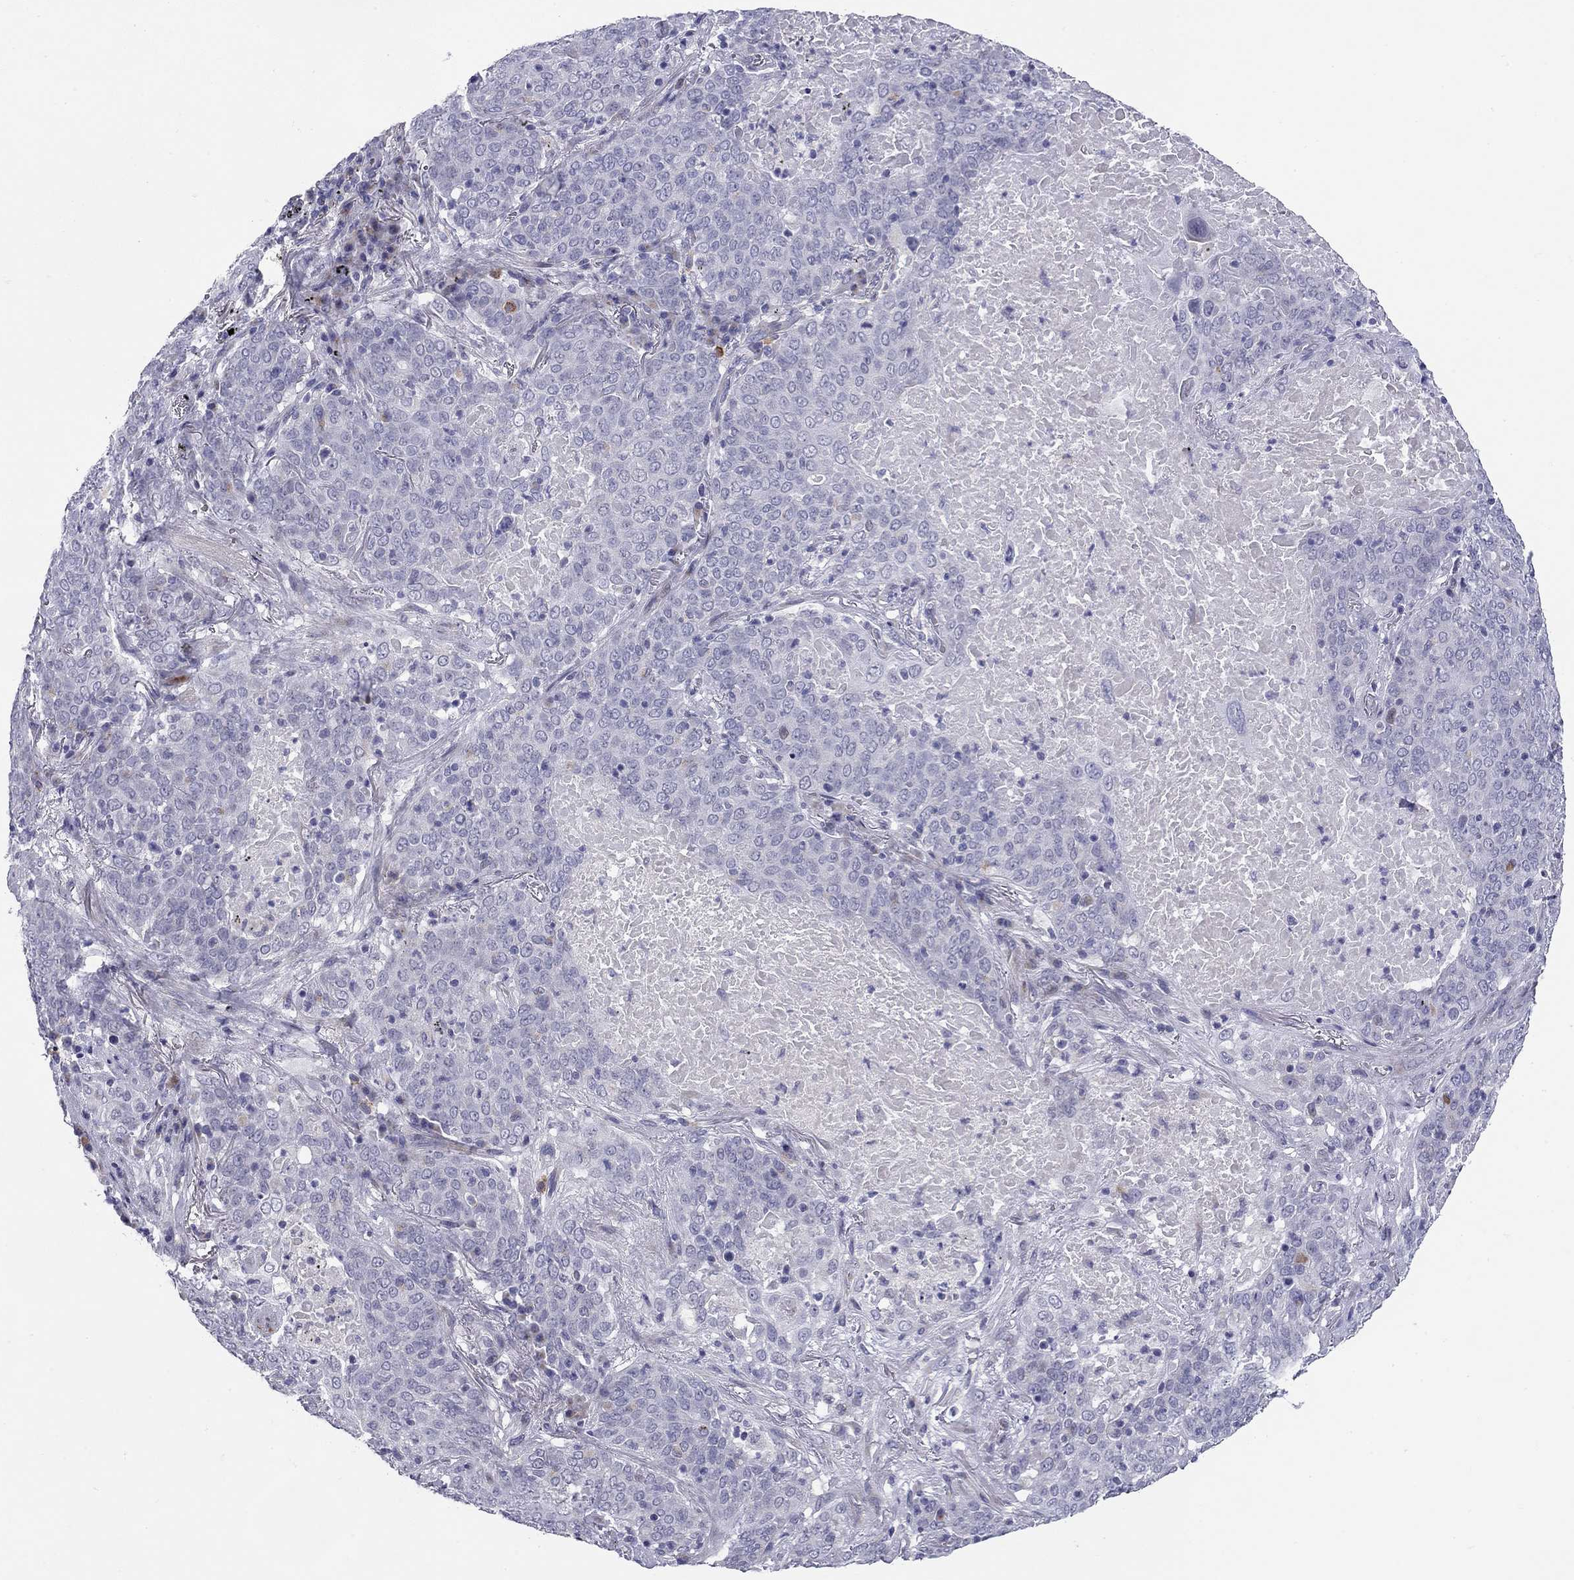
{"staining": {"intensity": "negative", "quantity": "none", "location": "none"}, "tissue": "lung cancer", "cell_type": "Tumor cells", "image_type": "cancer", "snomed": [{"axis": "morphology", "description": "Squamous cell carcinoma, NOS"}, {"axis": "topography", "description": "Lung"}], "caption": "Protein analysis of lung cancer shows no significant positivity in tumor cells. The staining is performed using DAB brown chromogen with nuclei counter-stained in using hematoxylin.", "gene": "C8orf88", "patient": {"sex": "male", "age": 82}}